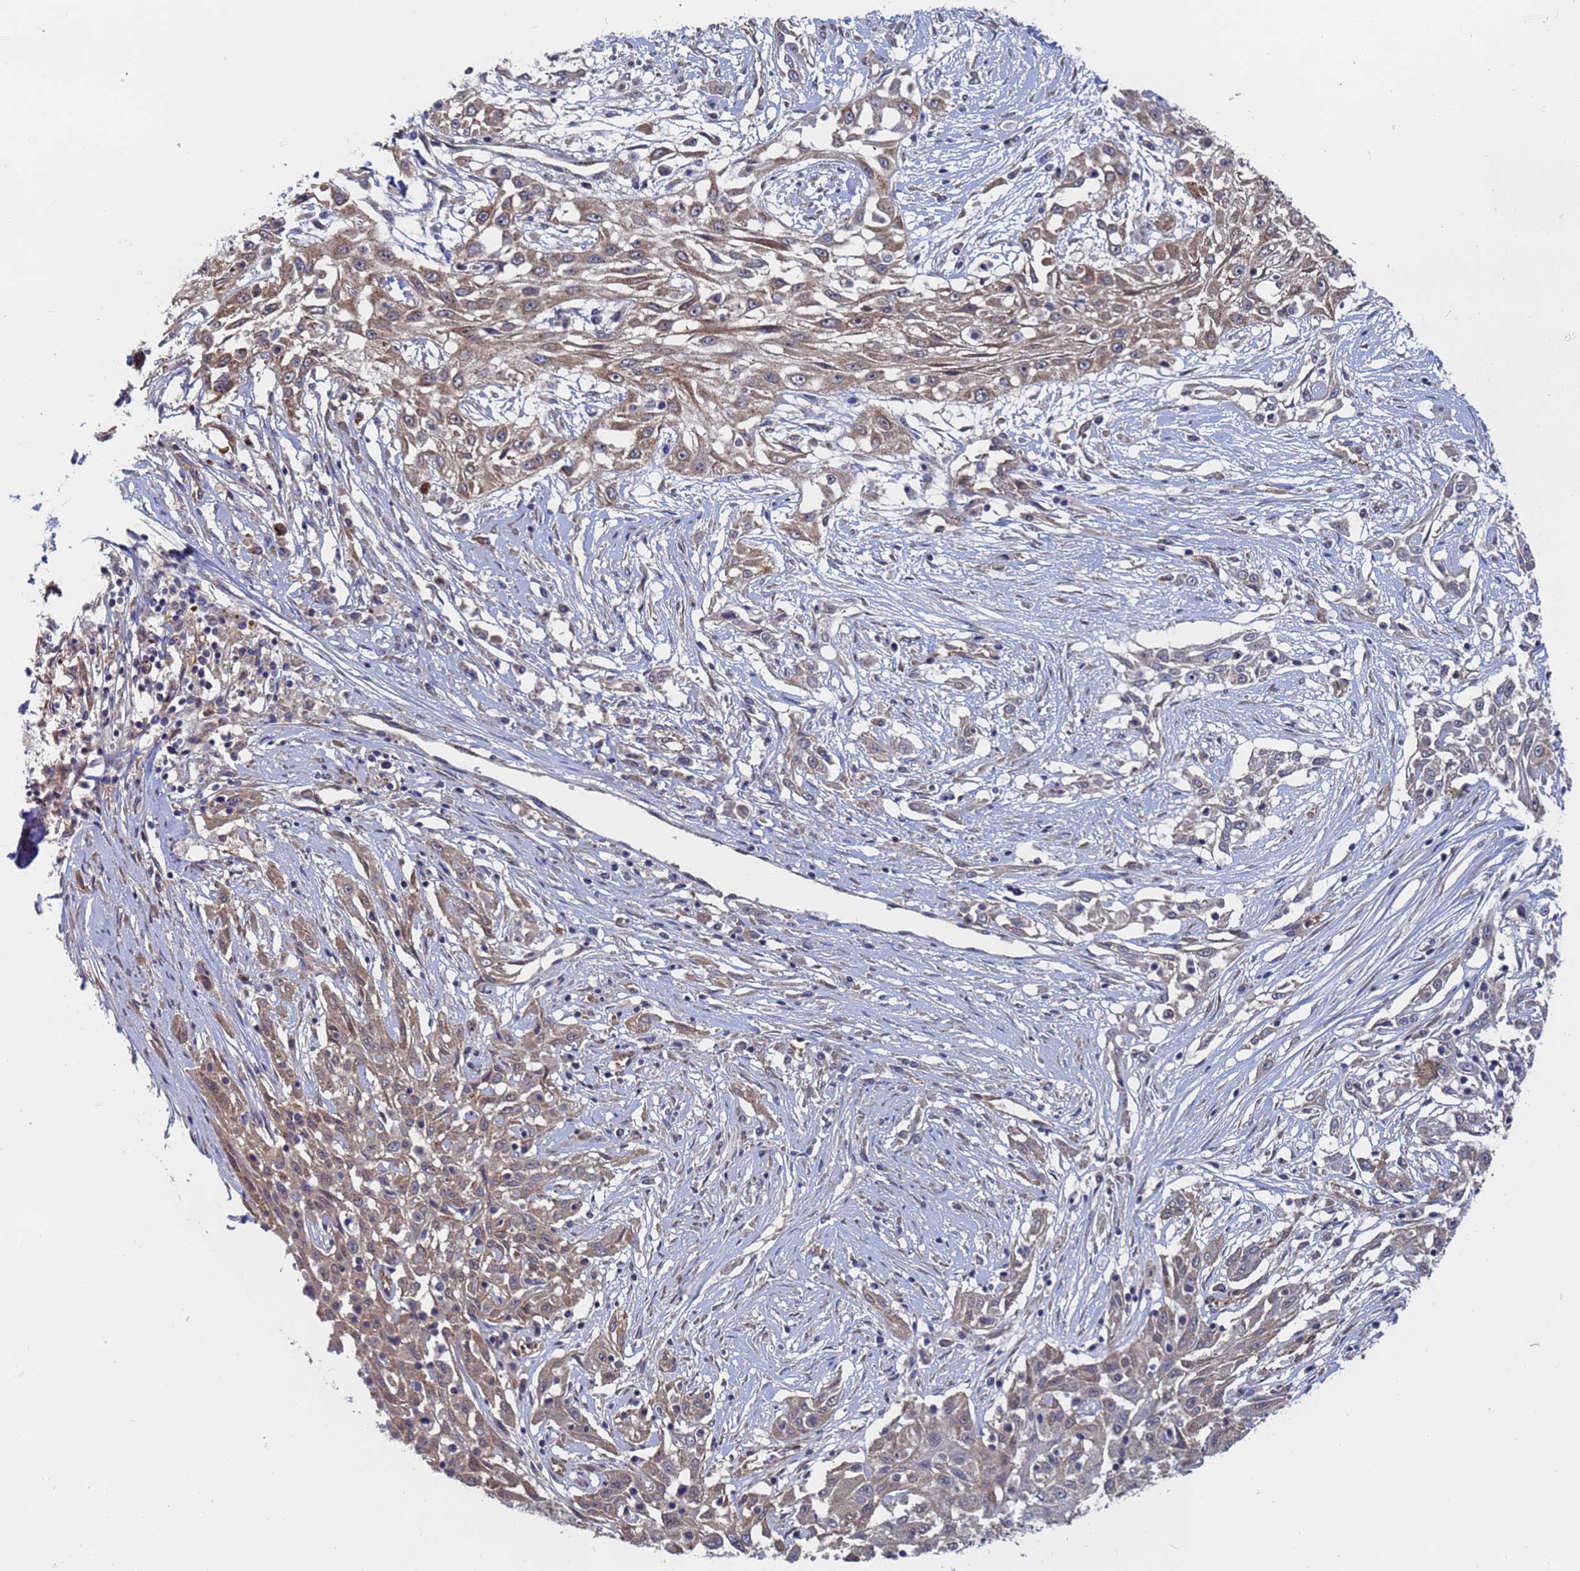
{"staining": {"intensity": "weak", "quantity": ">75%", "location": "cytoplasmic/membranous"}, "tissue": "skin cancer", "cell_type": "Tumor cells", "image_type": "cancer", "snomed": [{"axis": "morphology", "description": "Squamous cell carcinoma, NOS"}, {"axis": "morphology", "description": "Squamous cell carcinoma, metastatic, NOS"}, {"axis": "topography", "description": "Skin"}, {"axis": "topography", "description": "Lymph node"}], "caption": "Skin metastatic squamous cell carcinoma was stained to show a protein in brown. There is low levels of weak cytoplasmic/membranous staining in approximately >75% of tumor cells.", "gene": "ALS2CL", "patient": {"sex": "male", "age": 75}}